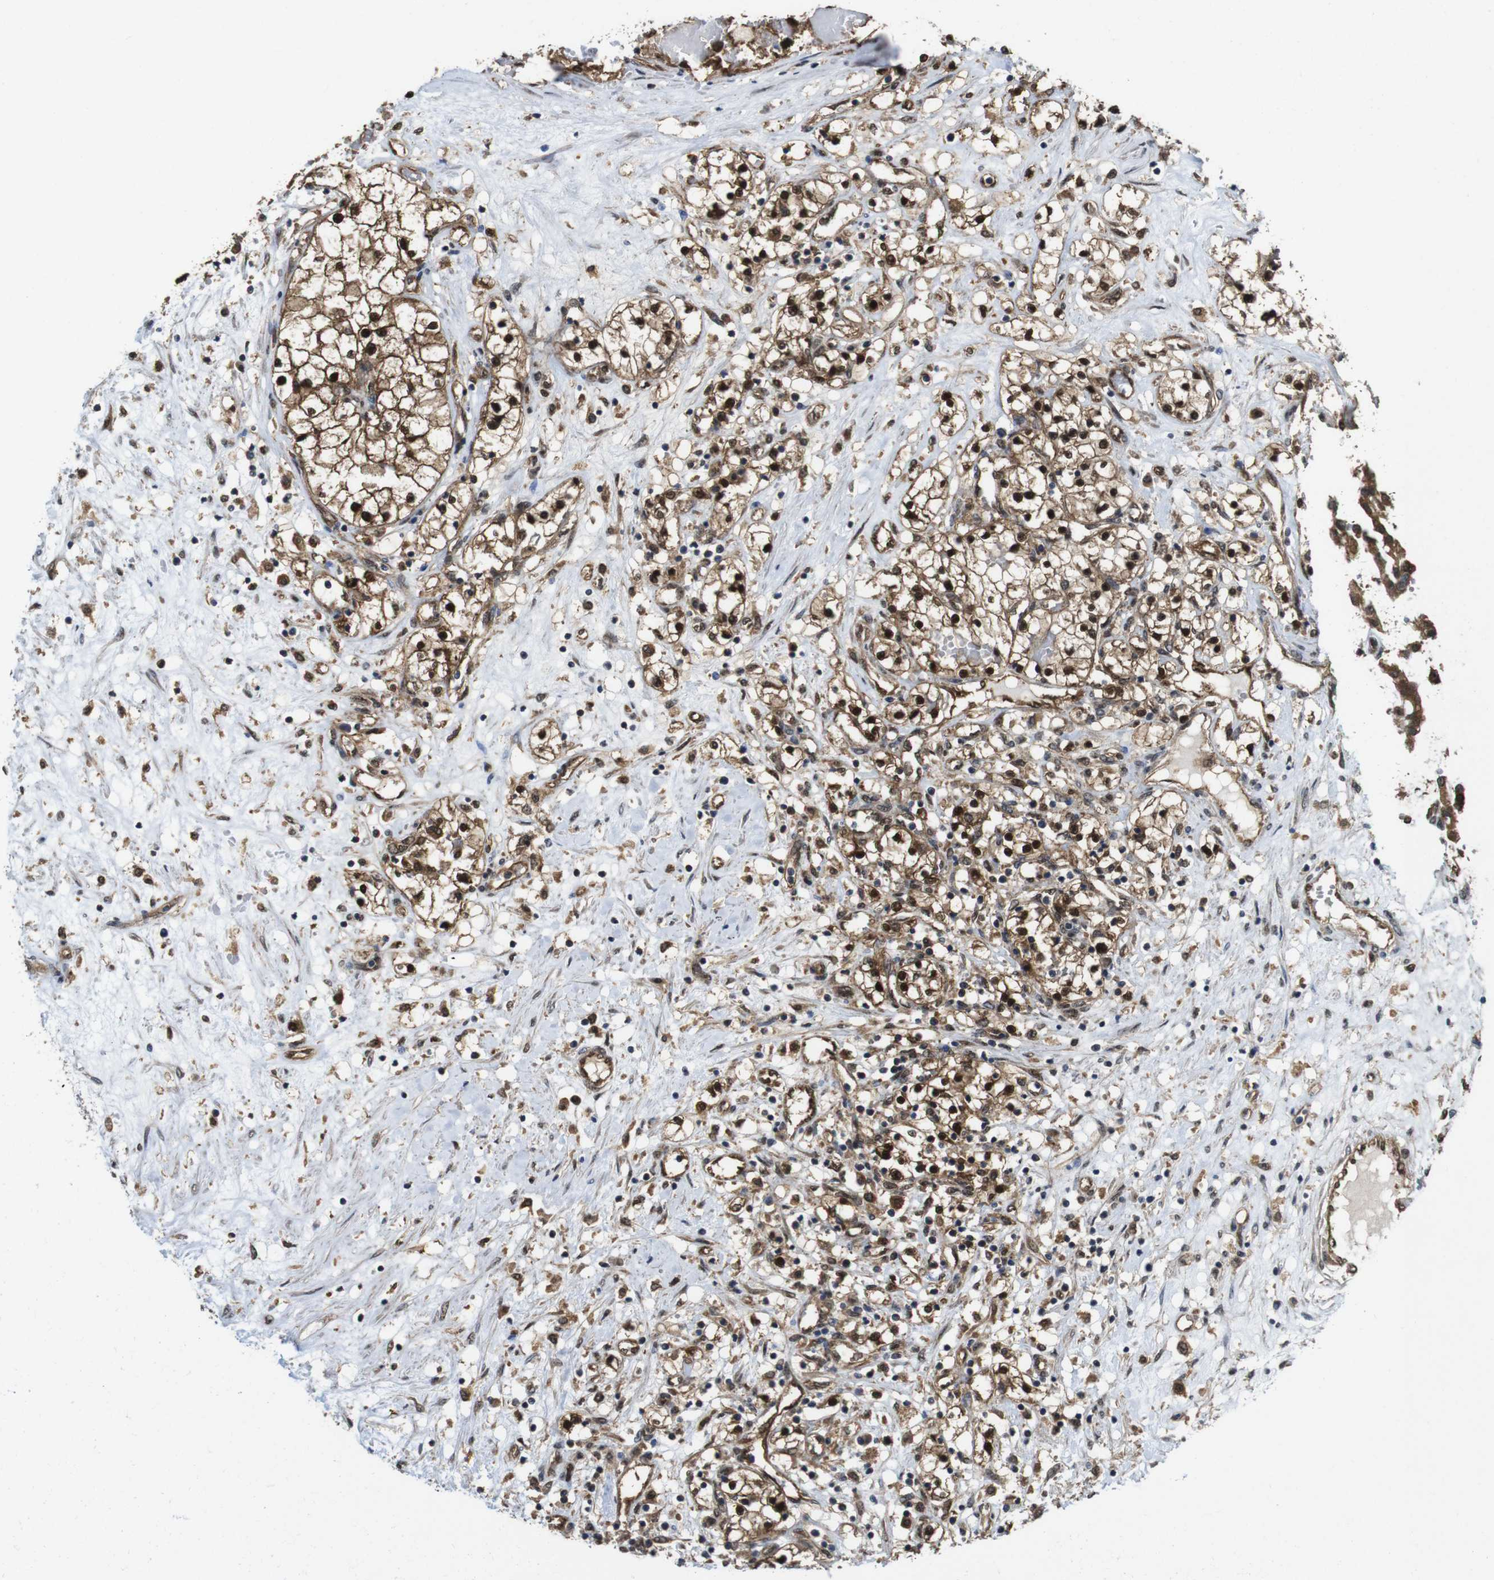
{"staining": {"intensity": "strong", "quantity": ">75%", "location": "cytoplasmic/membranous,nuclear"}, "tissue": "renal cancer", "cell_type": "Tumor cells", "image_type": "cancer", "snomed": [{"axis": "morphology", "description": "Adenocarcinoma, NOS"}, {"axis": "topography", "description": "Kidney"}], "caption": "Protein staining by immunohistochemistry (IHC) exhibits strong cytoplasmic/membranous and nuclear staining in approximately >75% of tumor cells in adenocarcinoma (renal). (DAB (3,3'-diaminobenzidine) IHC with brightfield microscopy, high magnification).", "gene": "YWHAG", "patient": {"sex": "male", "age": 68}}